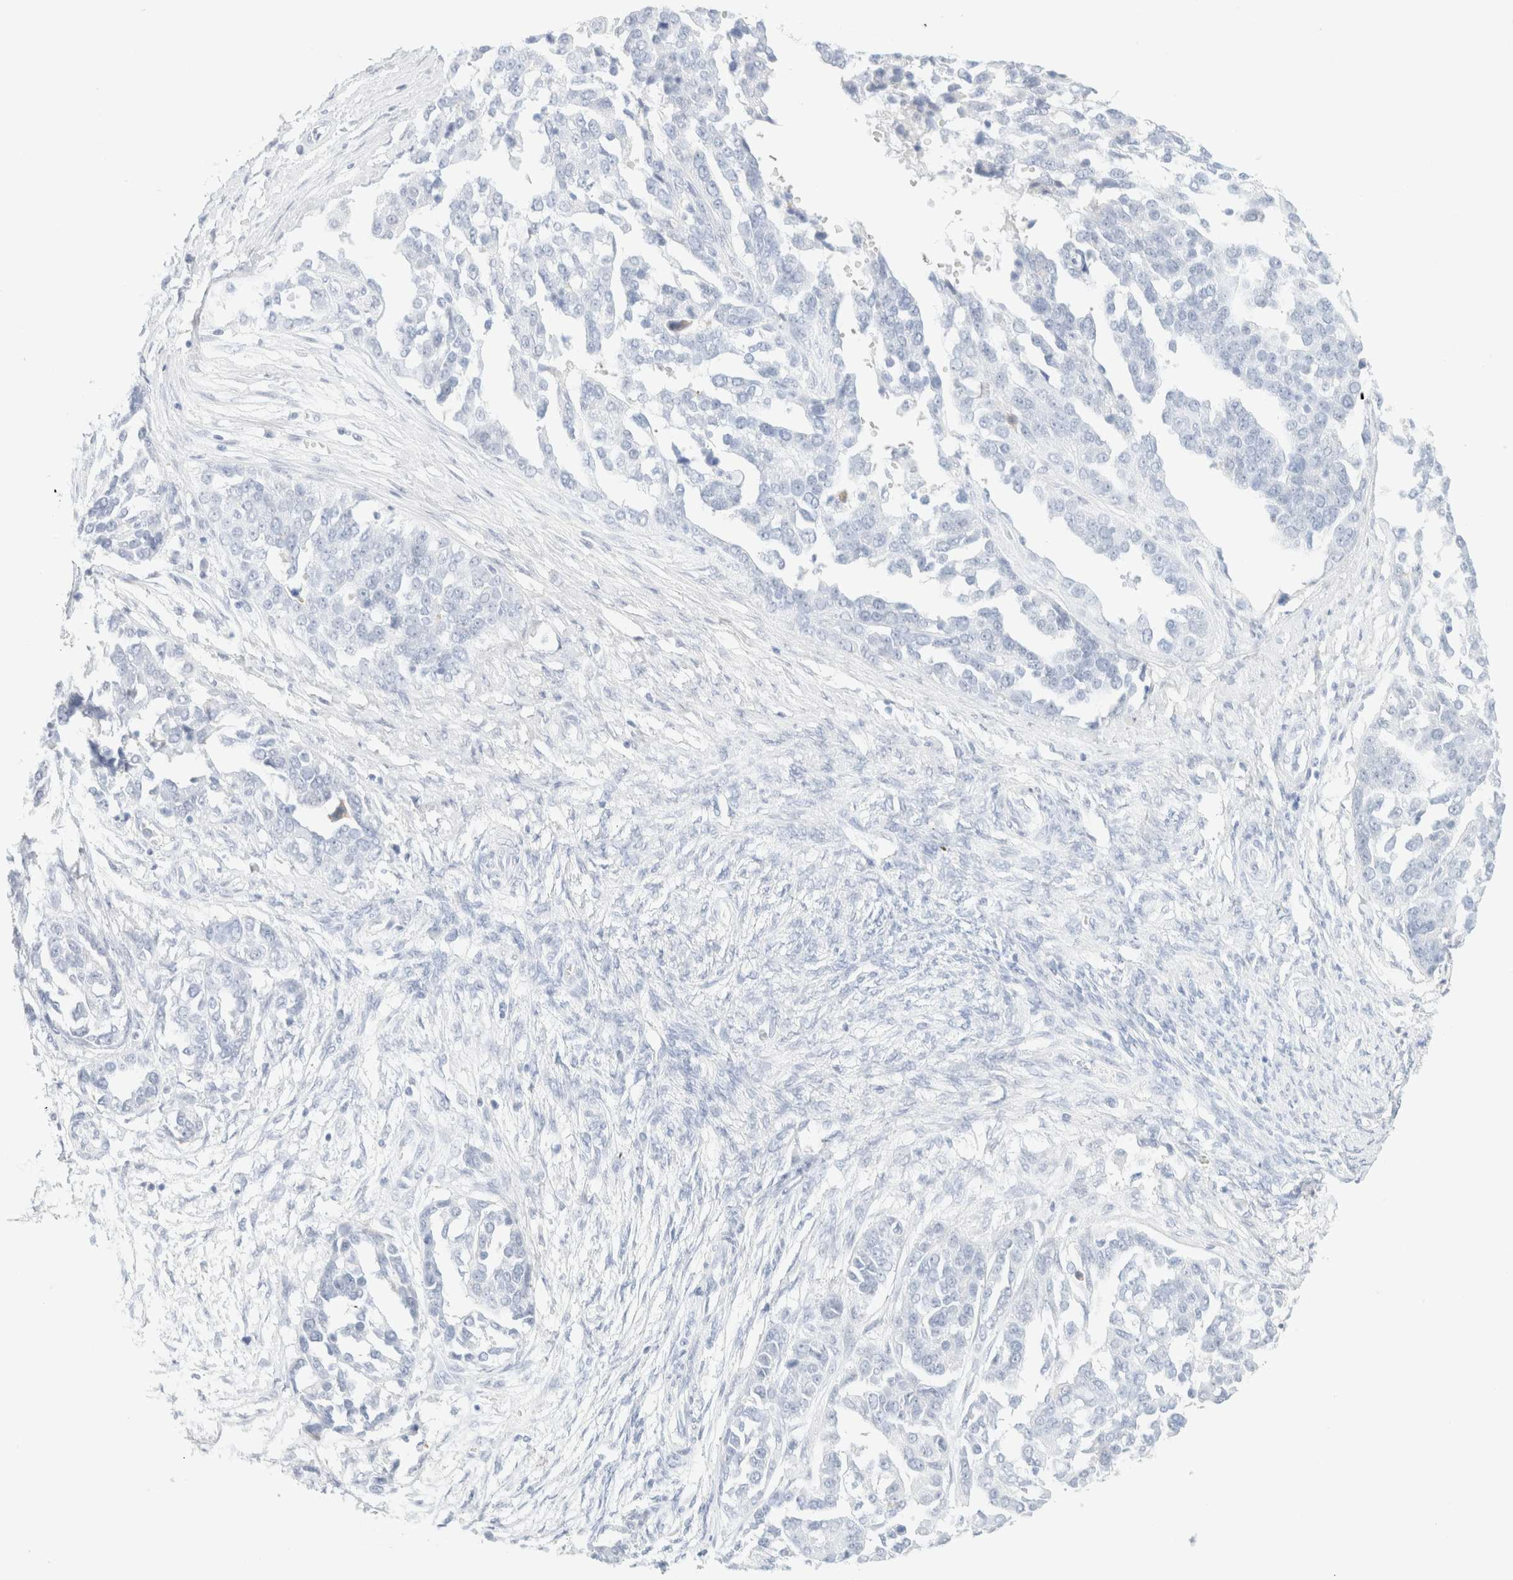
{"staining": {"intensity": "negative", "quantity": "none", "location": "none"}, "tissue": "ovarian cancer", "cell_type": "Tumor cells", "image_type": "cancer", "snomed": [{"axis": "morphology", "description": "Cystadenocarcinoma, serous, NOS"}, {"axis": "topography", "description": "Ovary"}], "caption": "DAB (3,3'-diaminobenzidine) immunohistochemical staining of serous cystadenocarcinoma (ovarian) reveals no significant staining in tumor cells. (Brightfield microscopy of DAB (3,3'-diaminobenzidine) IHC at high magnification).", "gene": "KRT15", "patient": {"sex": "female", "age": 44}}